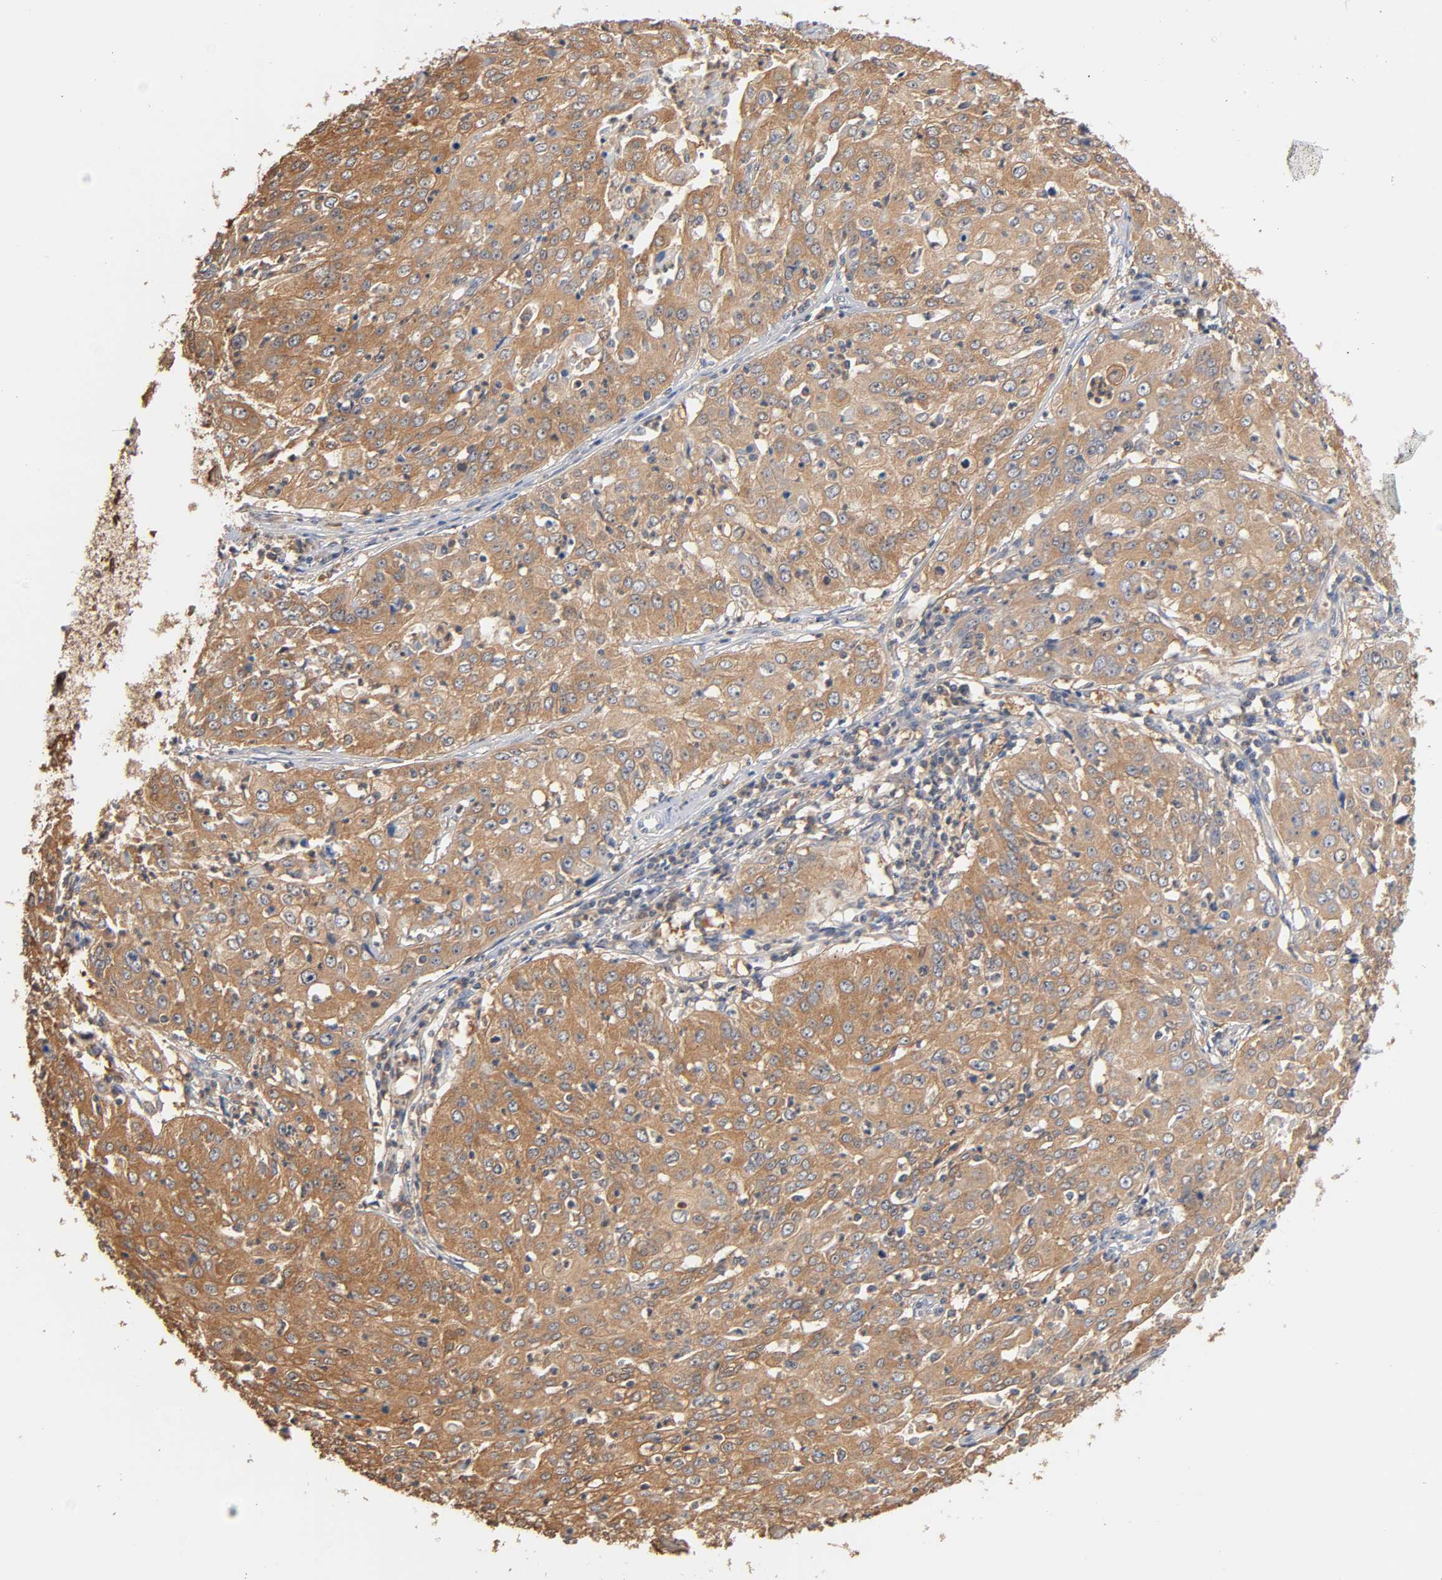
{"staining": {"intensity": "moderate", "quantity": ">75%", "location": "cytoplasmic/membranous"}, "tissue": "cervical cancer", "cell_type": "Tumor cells", "image_type": "cancer", "snomed": [{"axis": "morphology", "description": "Squamous cell carcinoma, NOS"}, {"axis": "topography", "description": "Cervix"}], "caption": "Human cervical cancer stained with a brown dye reveals moderate cytoplasmic/membranous positive positivity in about >75% of tumor cells.", "gene": "ALDOA", "patient": {"sex": "female", "age": 39}}